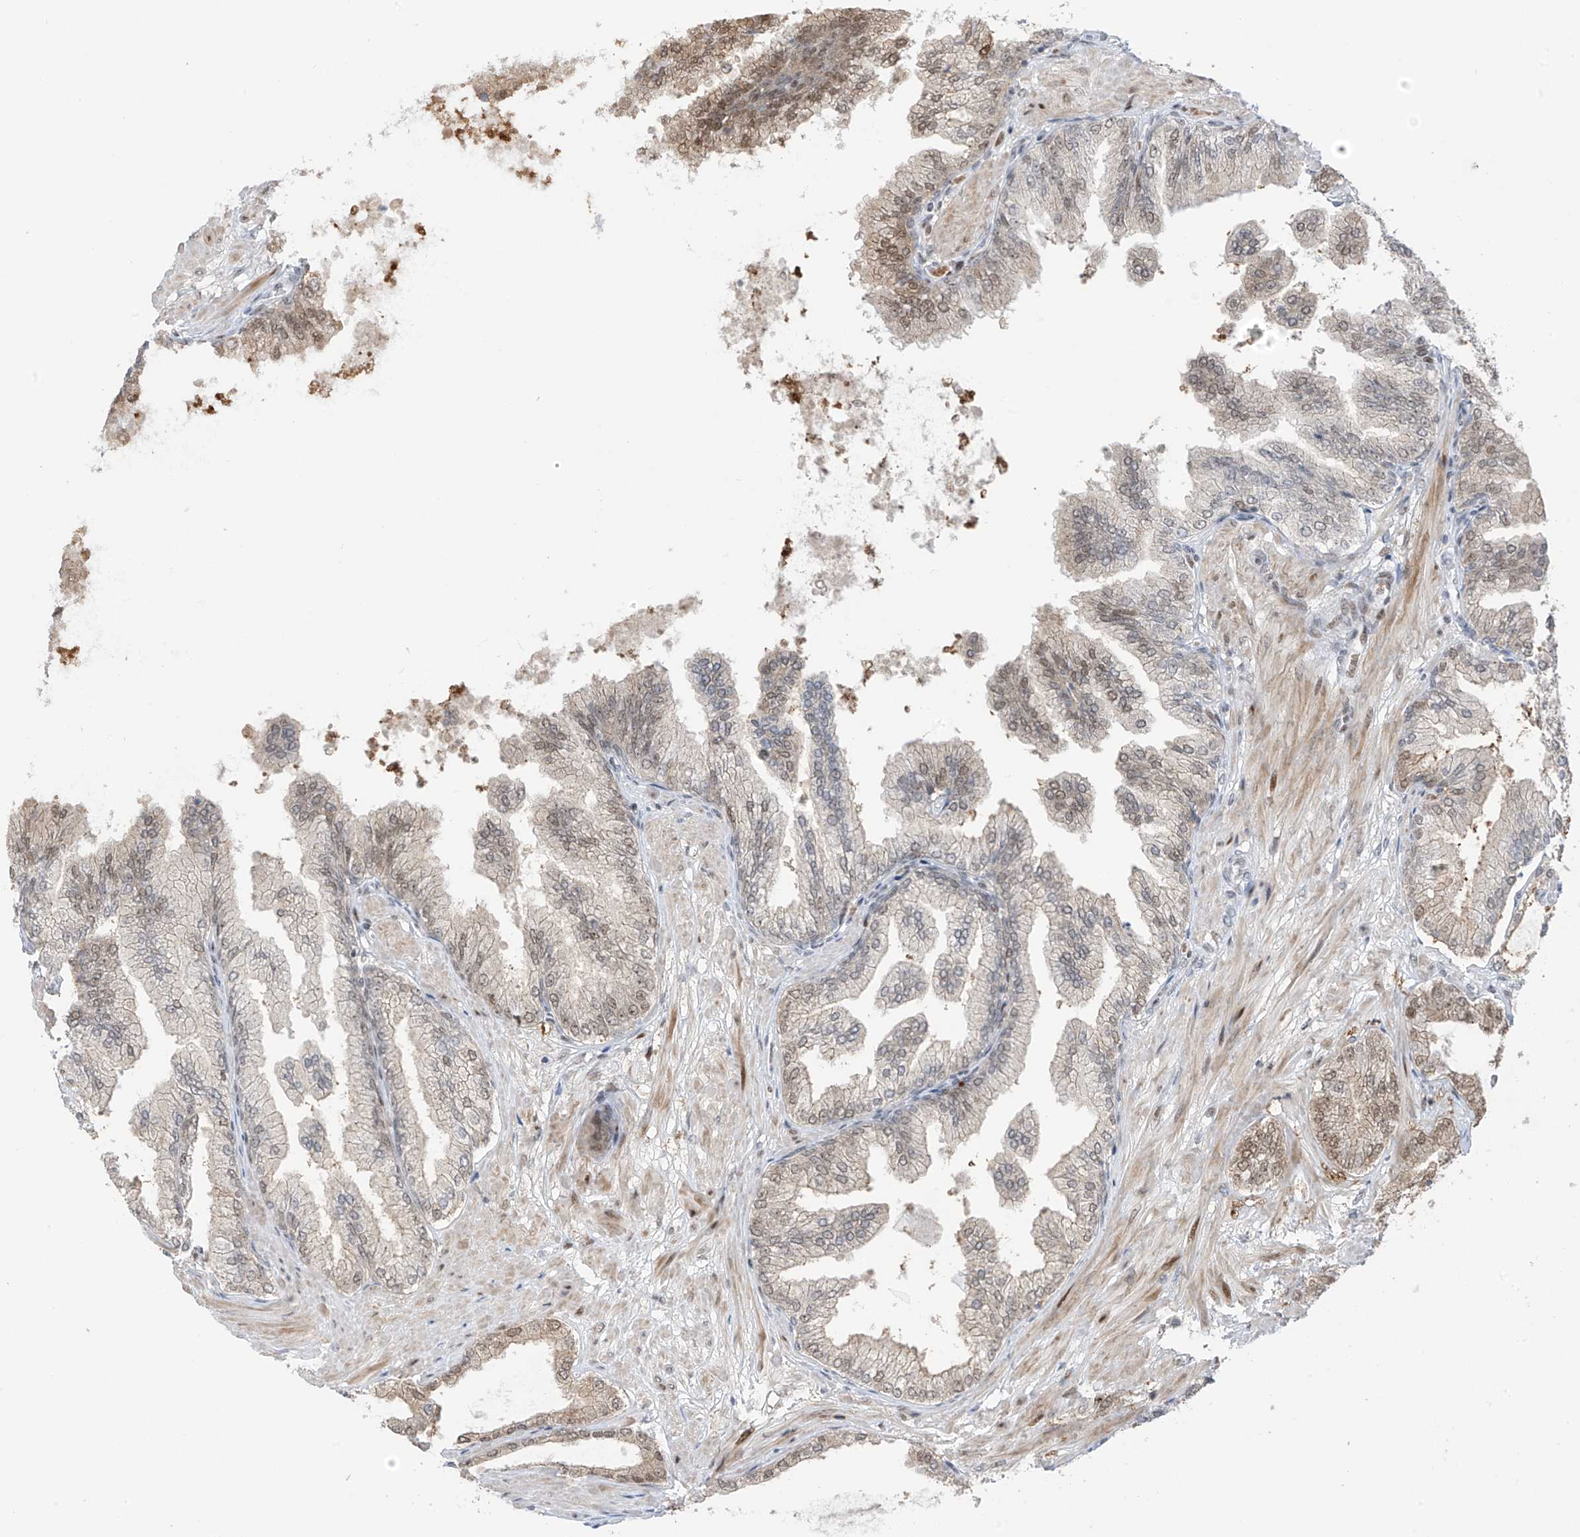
{"staining": {"intensity": "moderate", "quantity": "<25%", "location": "nuclear"}, "tissue": "prostate cancer", "cell_type": "Tumor cells", "image_type": "cancer", "snomed": [{"axis": "morphology", "description": "Adenocarcinoma, Low grade"}, {"axis": "topography", "description": "Prostate"}], "caption": "IHC (DAB) staining of prostate adenocarcinoma (low-grade) displays moderate nuclear protein expression in approximately <25% of tumor cells.", "gene": "ZCWPW2", "patient": {"sex": "male", "age": 63}}